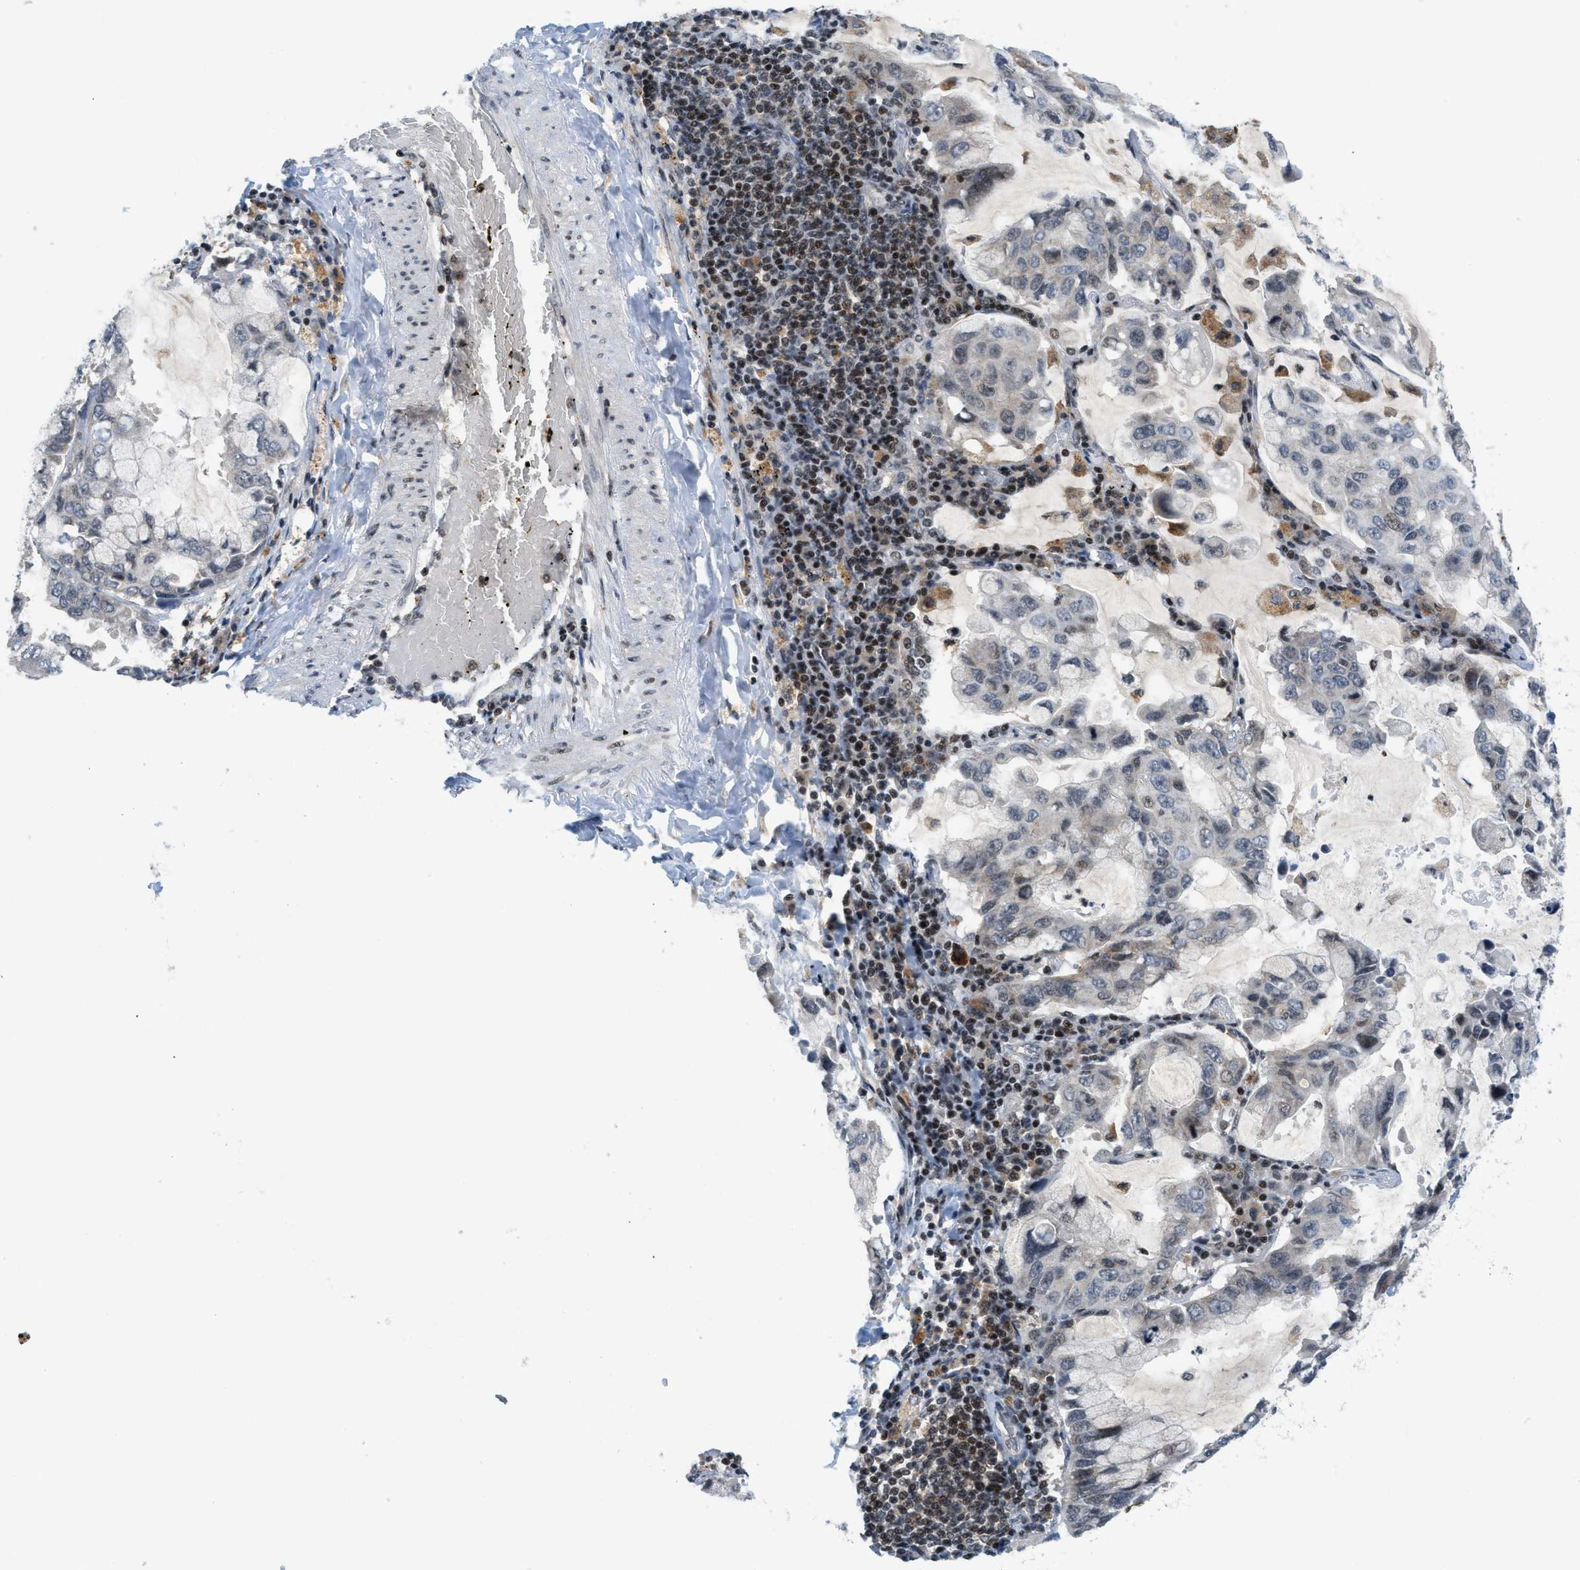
{"staining": {"intensity": "negative", "quantity": "none", "location": "none"}, "tissue": "lung cancer", "cell_type": "Tumor cells", "image_type": "cancer", "snomed": [{"axis": "morphology", "description": "Adenocarcinoma, NOS"}, {"axis": "topography", "description": "Lung"}], "caption": "This is an immunohistochemistry (IHC) photomicrograph of human adenocarcinoma (lung). There is no positivity in tumor cells.", "gene": "ING1", "patient": {"sex": "male", "age": 64}}